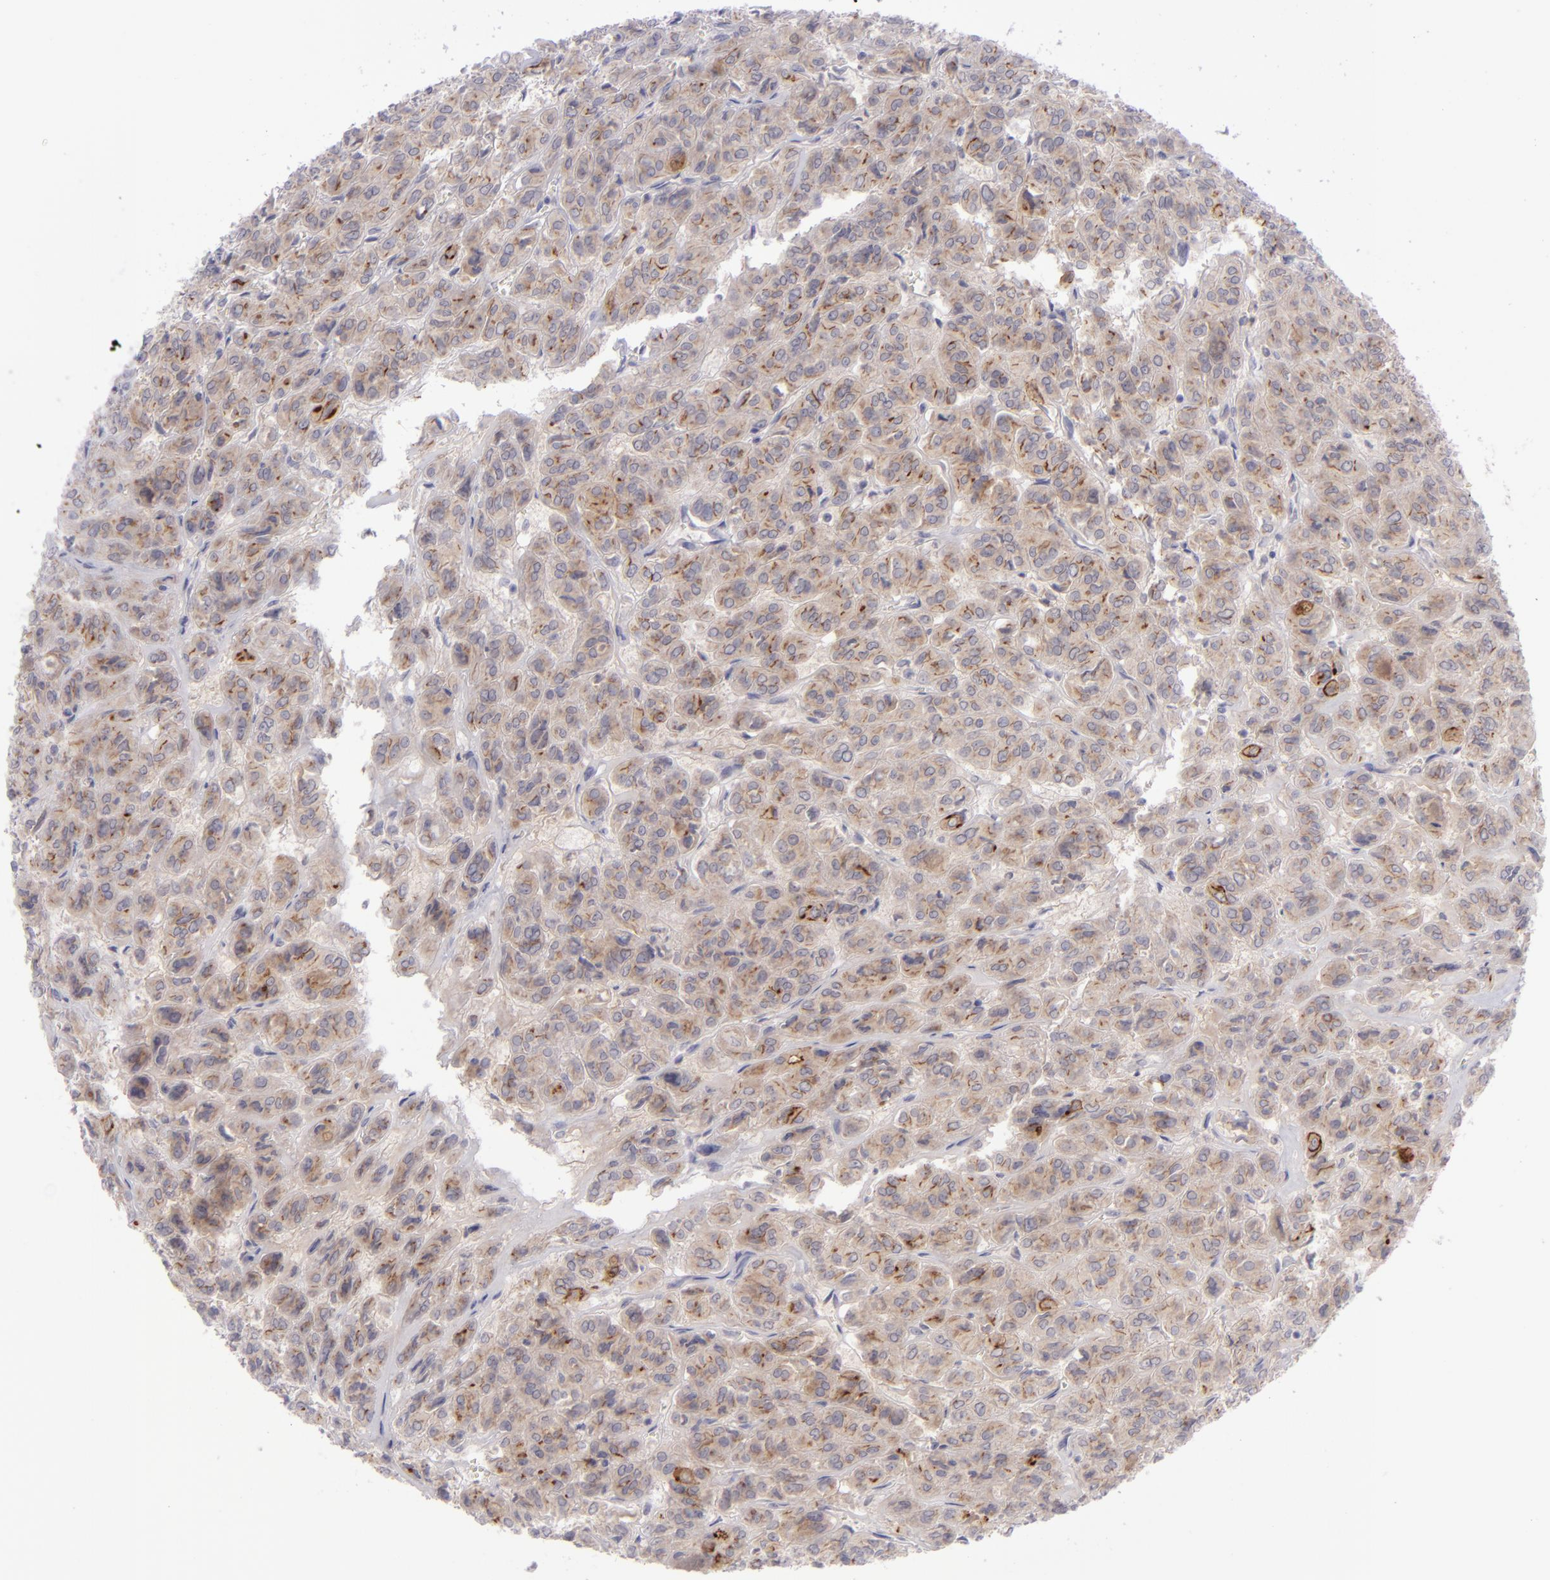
{"staining": {"intensity": "moderate", "quantity": ">75%", "location": "cytoplasmic/membranous"}, "tissue": "thyroid cancer", "cell_type": "Tumor cells", "image_type": "cancer", "snomed": [{"axis": "morphology", "description": "Follicular adenoma carcinoma, NOS"}, {"axis": "topography", "description": "Thyroid gland"}], "caption": "Immunohistochemical staining of thyroid cancer exhibits moderate cytoplasmic/membranous protein expression in approximately >75% of tumor cells.", "gene": "EVPL", "patient": {"sex": "female", "age": 71}}